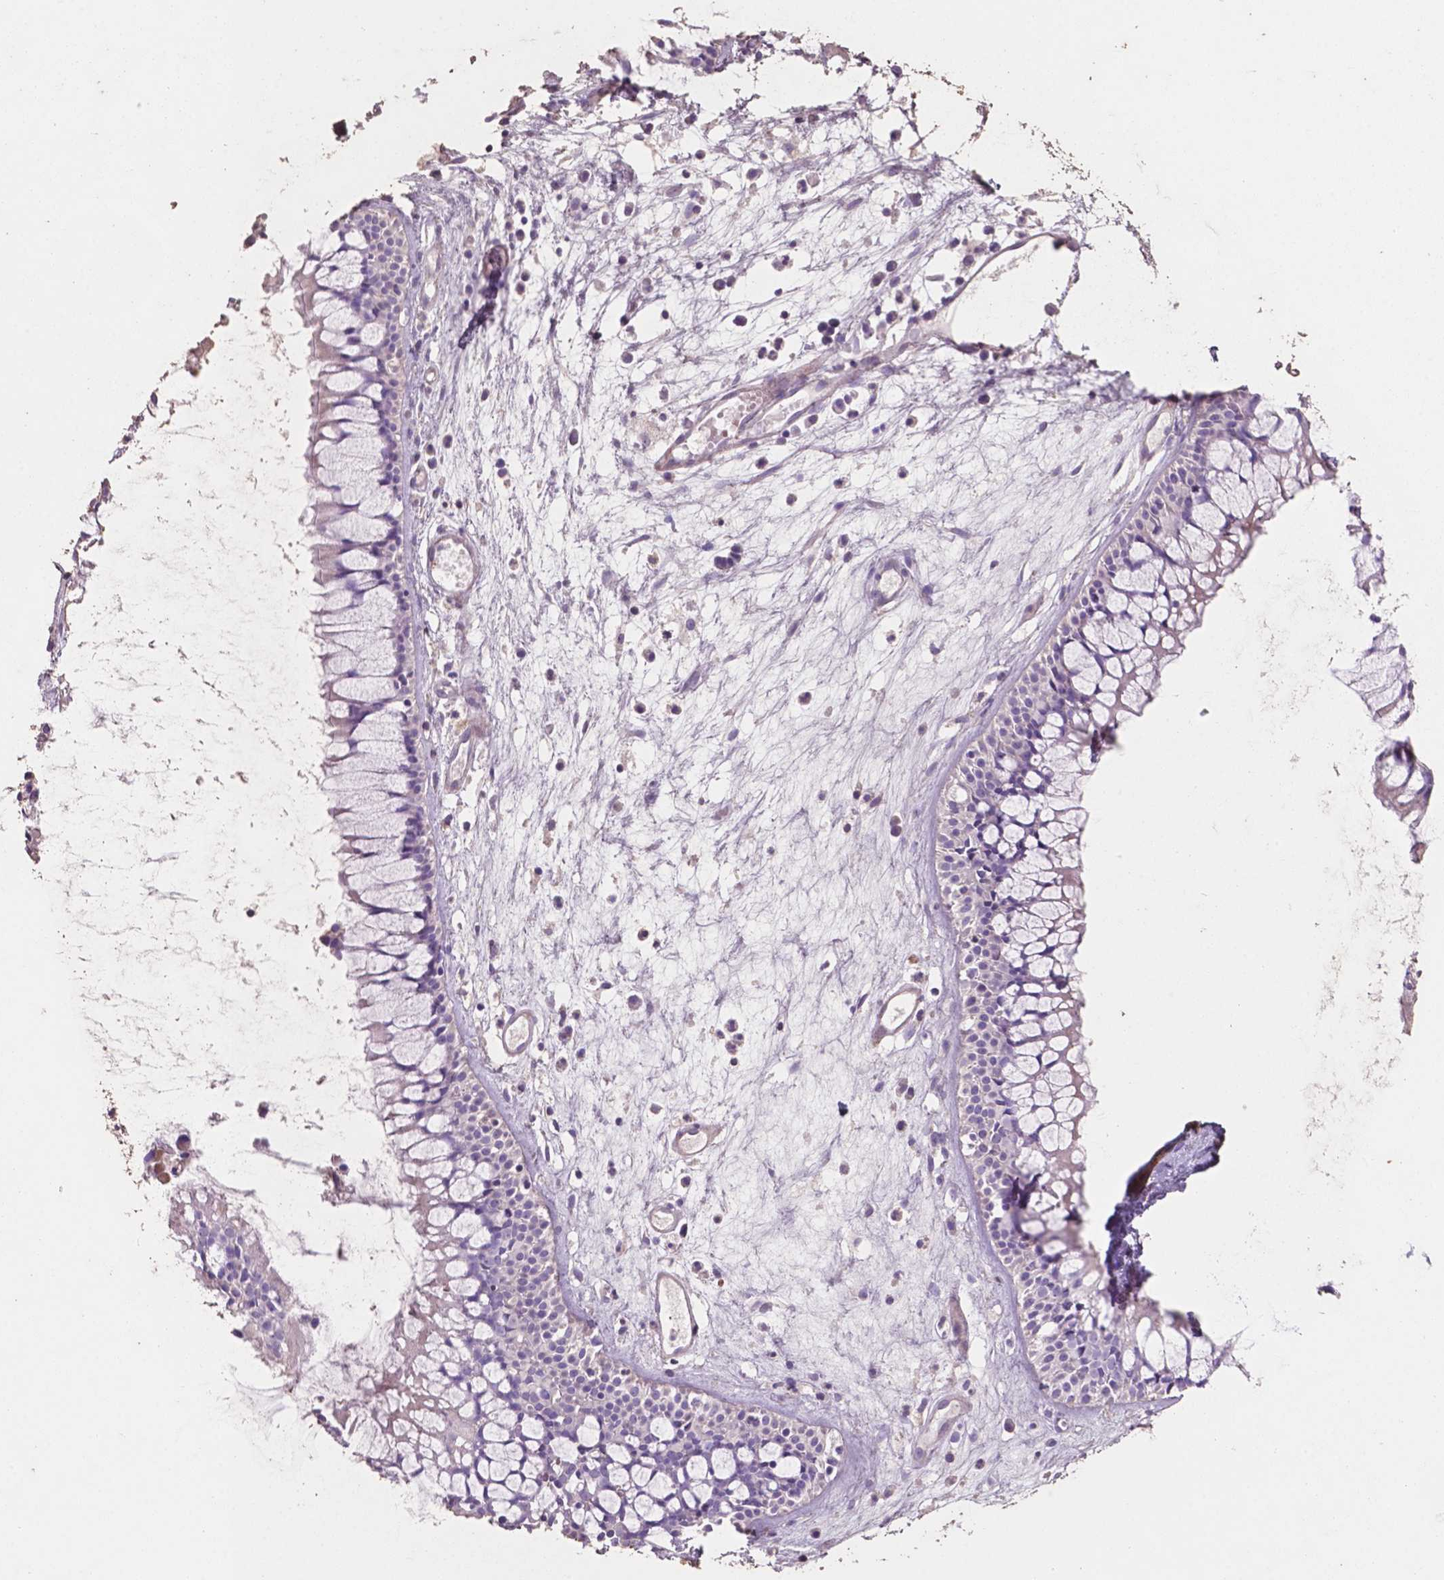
{"staining": {"intensity": "negative", "quantity": "none", "location": "none"}, "tissue": "nasopharynx", "cell_type": "Respiratory epithelial cells", "image_type": "normal", "snomed": [{"axis": "morphology", "description": "Normal tissue, NOS"}, {"axis": "topography", "description": "Nasopharynx"}], "caption": "A high-resolution photomicrograph shows immunohistochemistry staining of unremarkable nasopharynx, which displays no significant staining in respiratory epithelial cells. (Brightfield microscopy of DAB immunohistochemistry (IHC) at high magnification).", "gene": "COMMD4", "patient": {"sex": "male", "age": 31}}